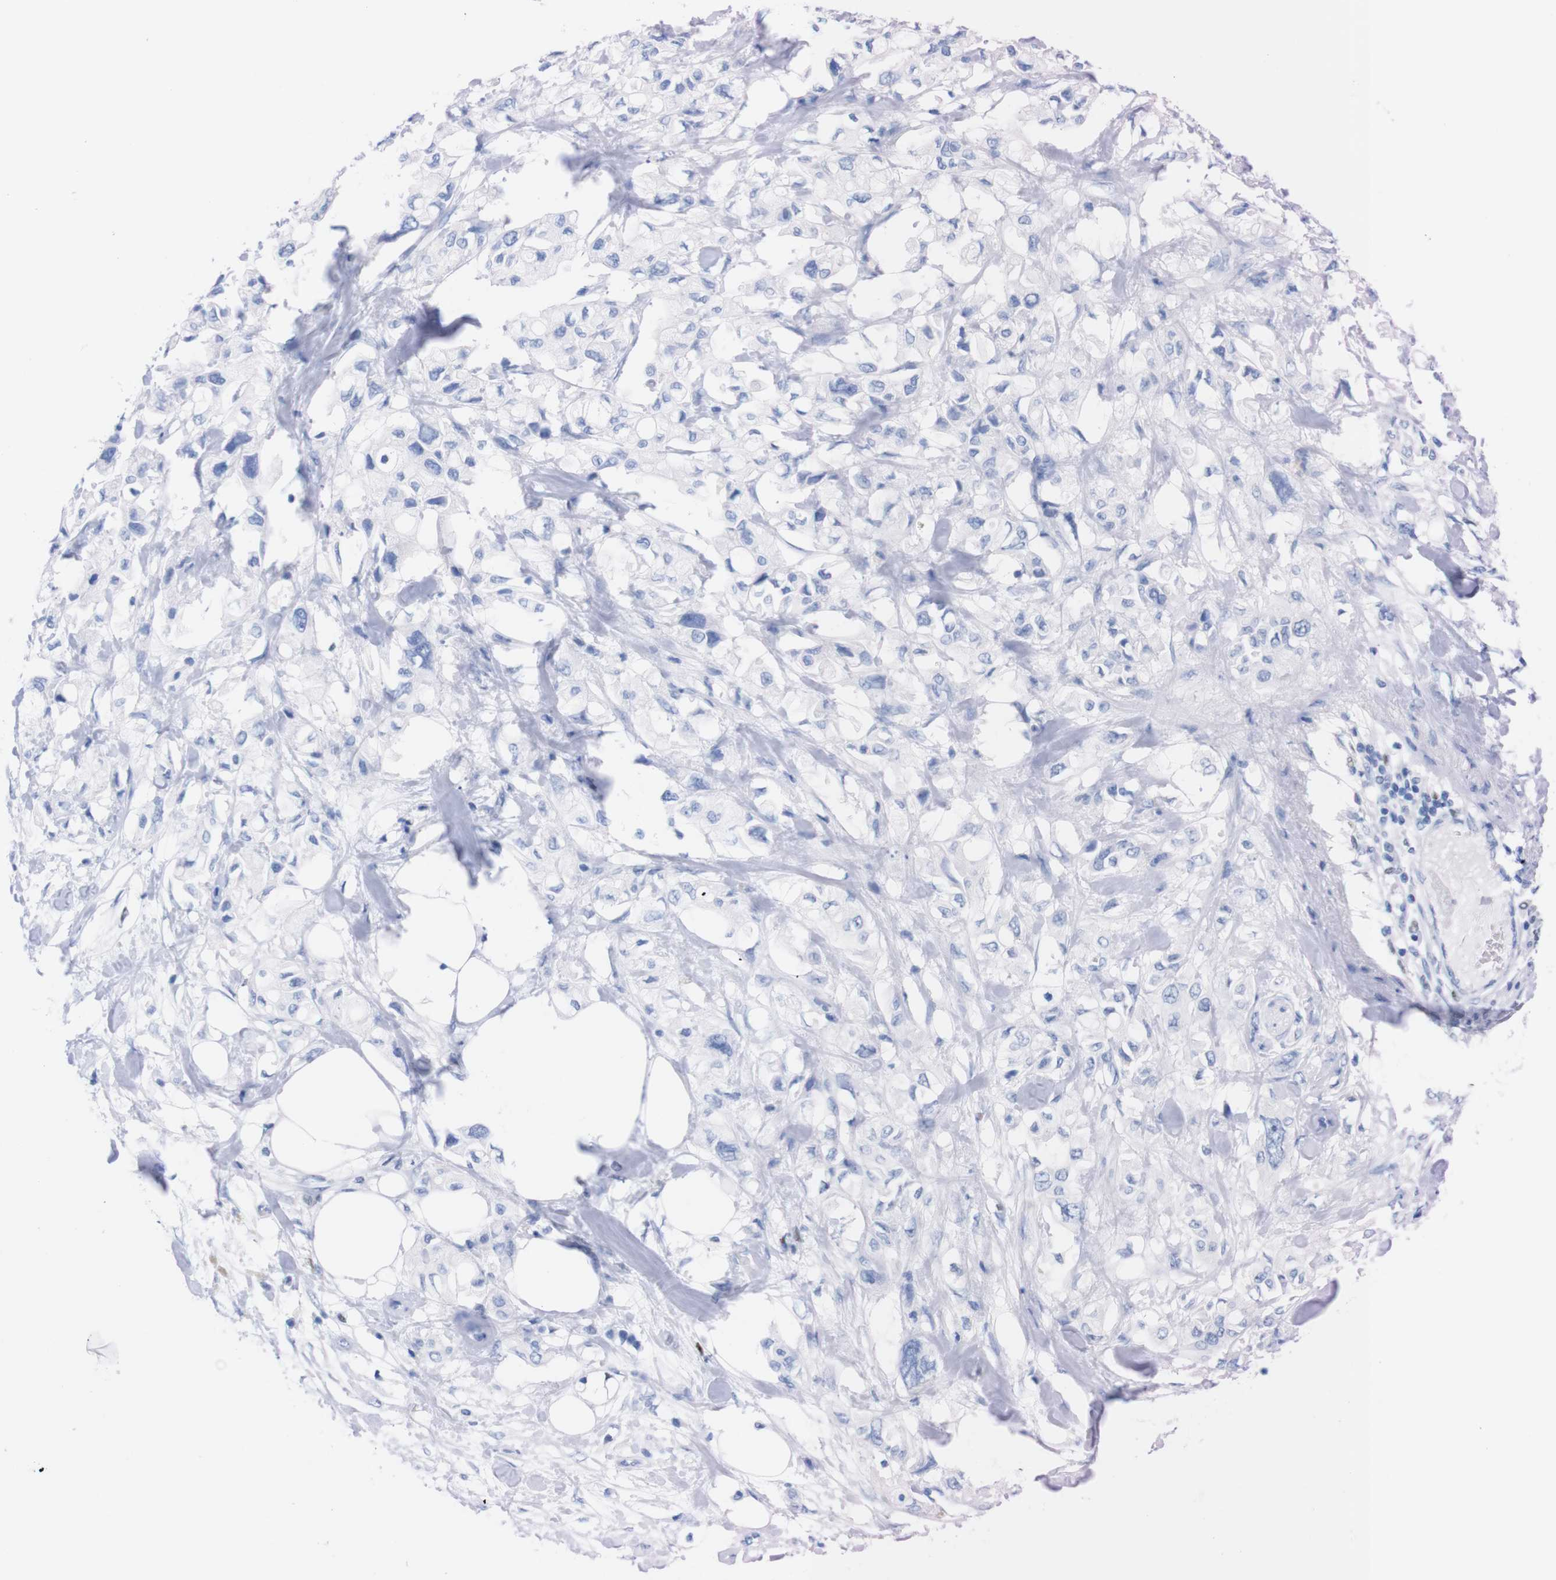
{"staining": {"intensity": "negative", "quantity": "none", "location": "none"}, "tissue": "pancreatic cancer", "cell_type": "Tumor cells", "image_type": "cancer", "snomed": [{"axis": "morphology", "description": "Adenocarcinoma, NOS"}, {"axis": "topography", "description": "Pancreas"}], "caption": "This histopathology image is of pancreatic cancer stained with IHC to label a protein in brown with the nuclei are counter-stained blue. There is no staining in tumor cells.", "gene": "P2RY12", "patient": {"sex": "female", "age": 56}}